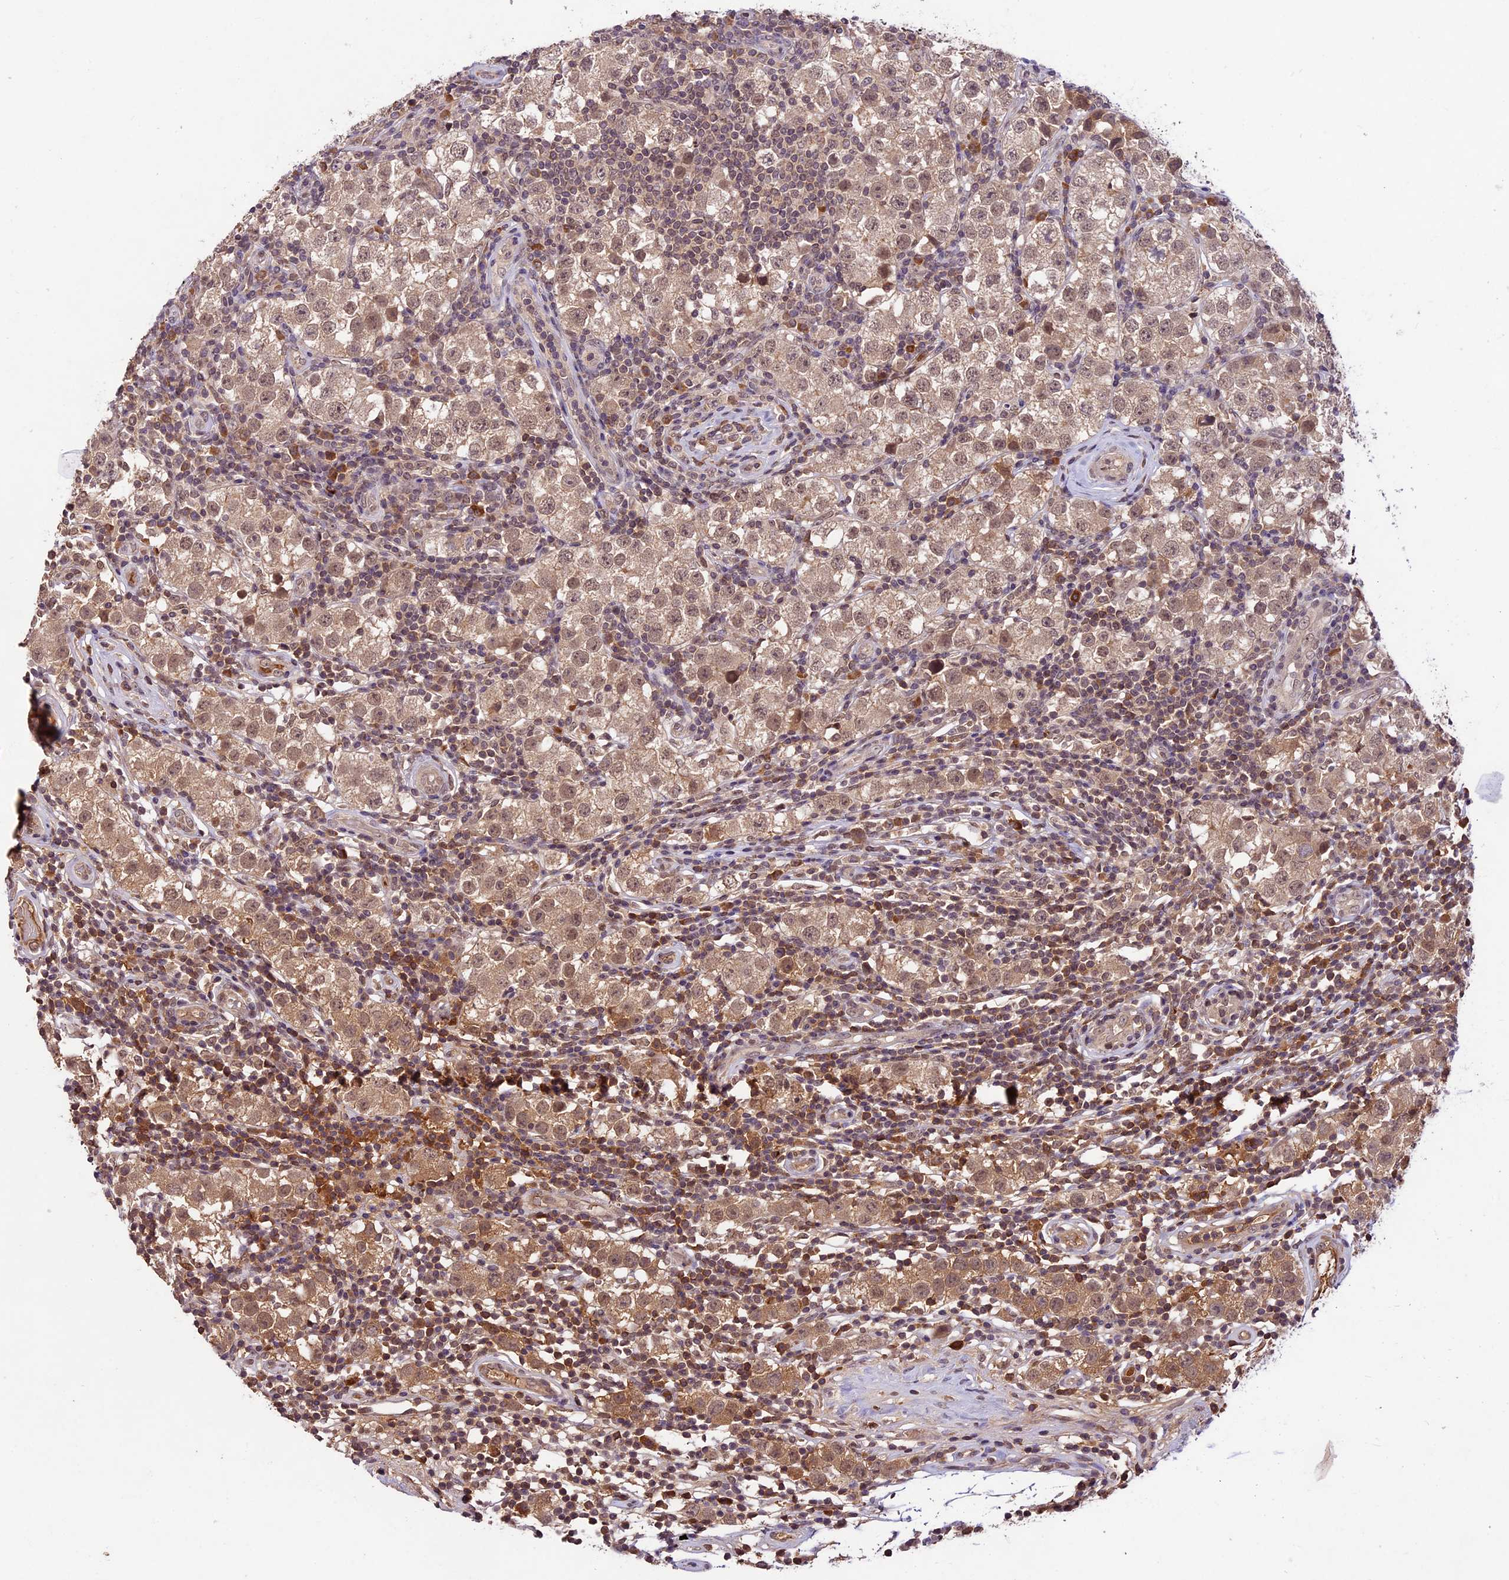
{"staining": {"intensity": "moderate", "quantity": ">75%", "location": "cytoplasmic/membranous,nuclear"}, "tissue": "testis cancer", "cell_type": "Tumor cells", "image_type": "cancer", "snomed": [{"axis": "morphology", "description": "Seminoma, NOS"}, {"axis": "topography", "description": "Testis"}], "caption": "High-power microscopy captured an immunohistochemistry (IHC) image of testis seminoma, revealing moderate cytoplasmic/membranous and nuclear expression in approximately >75% of tumor cells.", "gene": "ATP10A", "patient": {"sex": "male", "age": 34}}